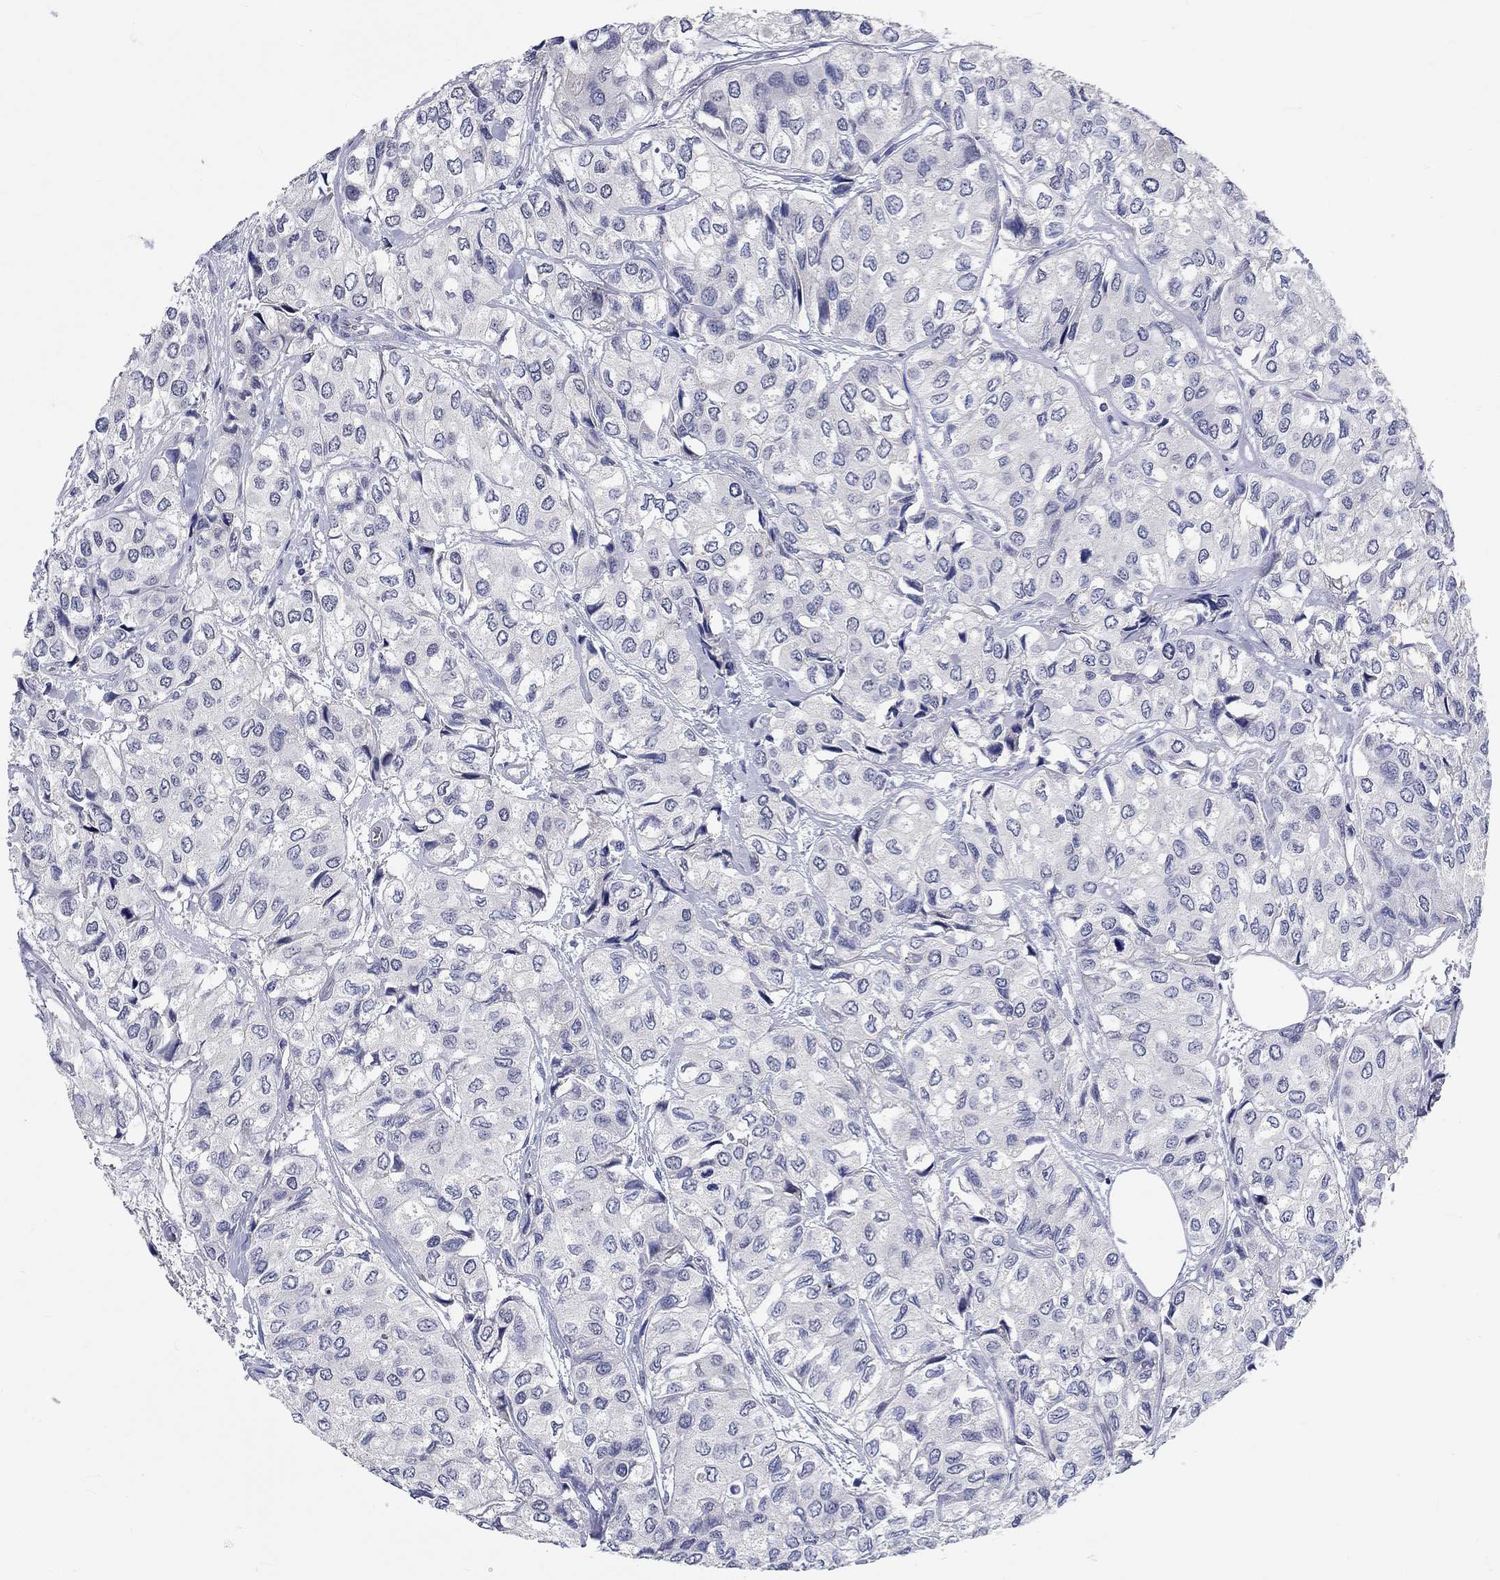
{"staining": {"intensity": "negative", "quantity": "none", "location": "none"}, "tissue": "urothelial cancer", "cell_type": "Tumor cells", "image_type": "cancer", "snomed": [{"axis": "morphology", "description": "Urothelial carcinoma, High grade"}, {"axis": "topography", "description": "Urinary bladder"}], "caption": "Immunohistochemical staining of human urothelial cancer displays no significant expression in tumor cells.", "gene": "GRIN1", "patient": {"sex": "male", "age": 73}}